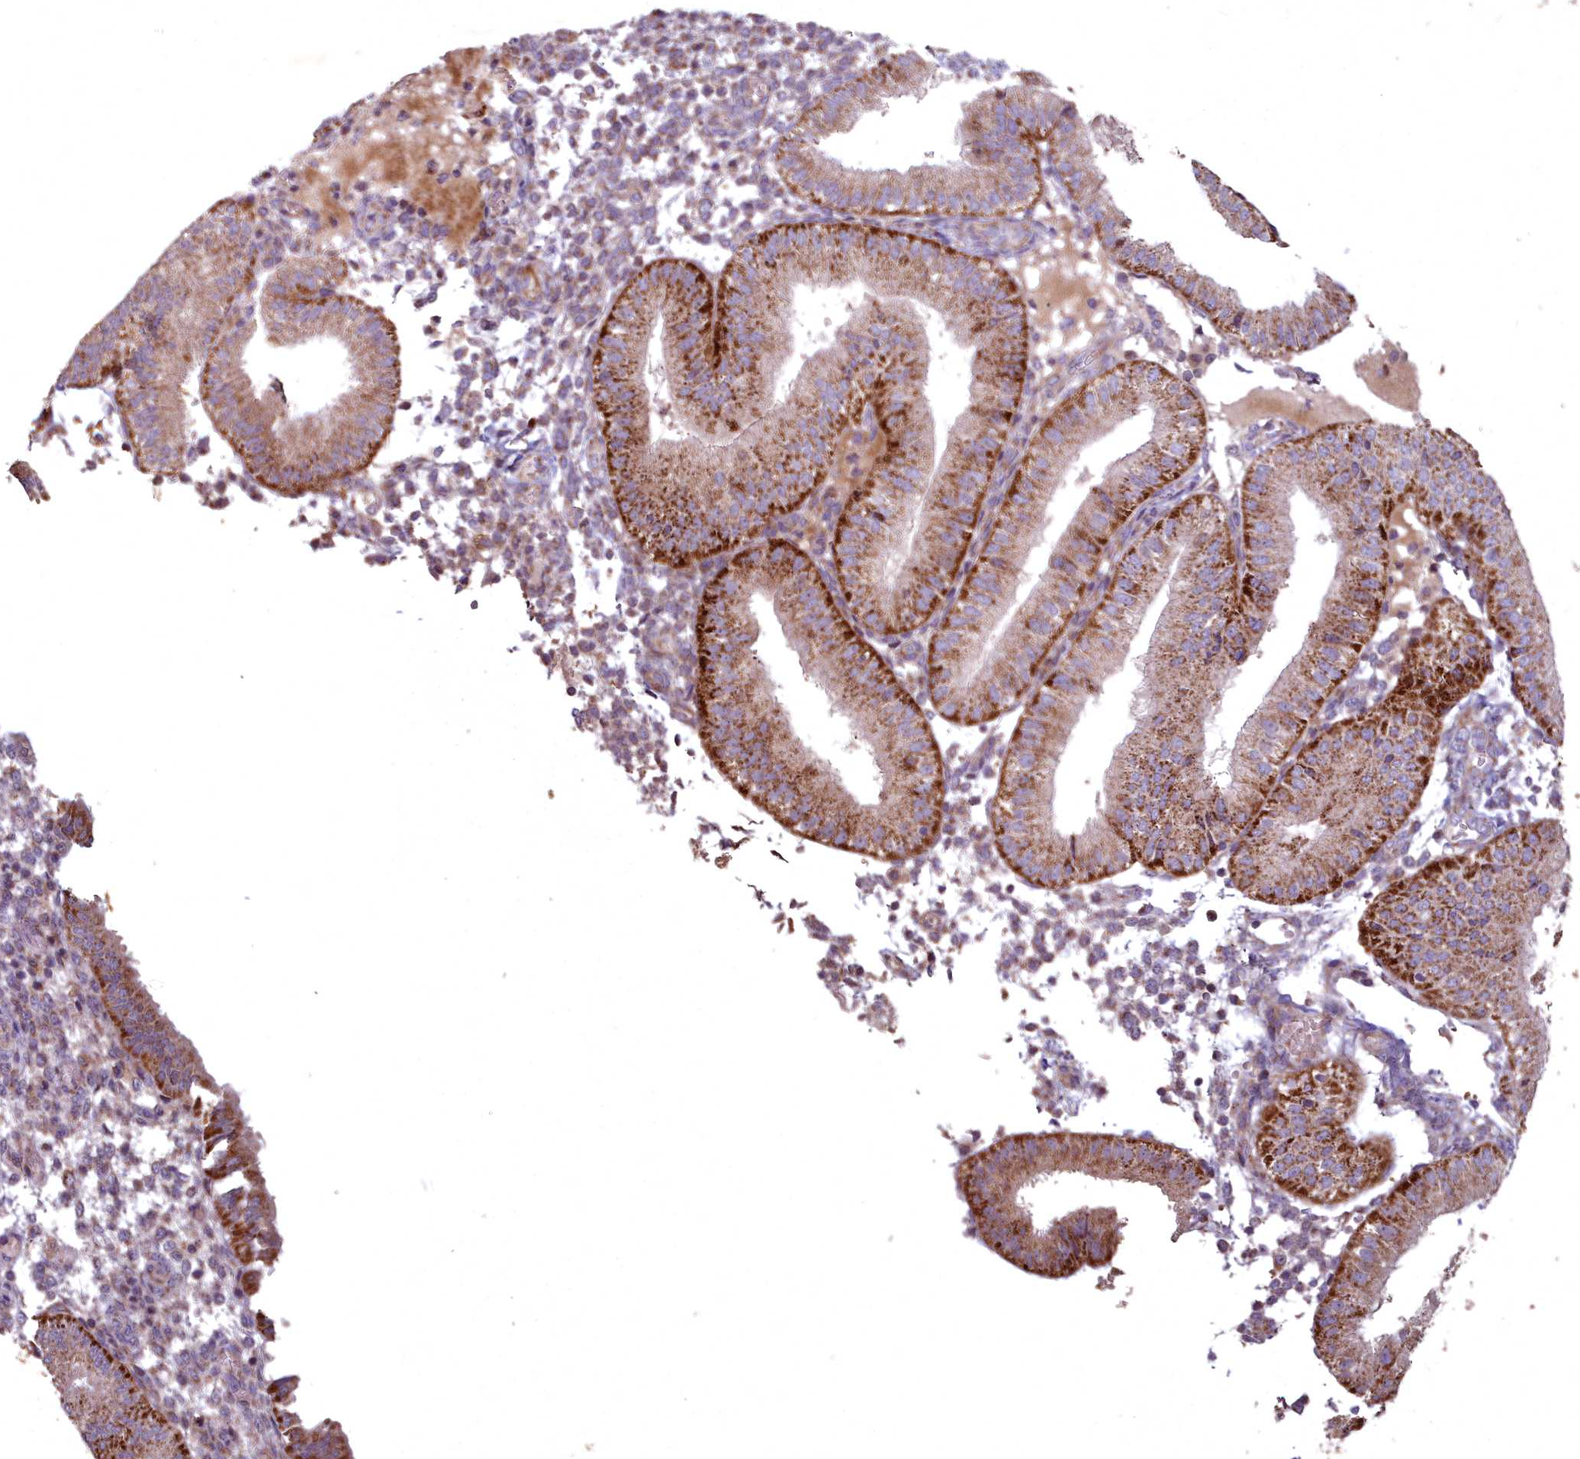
{"staining": {"intensity": "weak", "quantity": "25%-75%", "location": "cytoplasmic/membranous"}, "tissue": "endometrium", "cell_type": "Cells in endometrial stroma", "image_type": "normal", "snomed": [{"axis": "morphology", "description": "Normal tissue, NOS"}, {"axis": "topography", "description": "Endometrium"}], "caption": "Immunohistochemical staining of benign human endometrium exhibits weak cytoplasmic/membranous protein staining in approximately 25%-75% of cells in endometrial stroma. The protein is shown in brown color, while the nuclei are stained blue.", "gene": "COX11", "patient": {"sex": "female", "age": 39}}